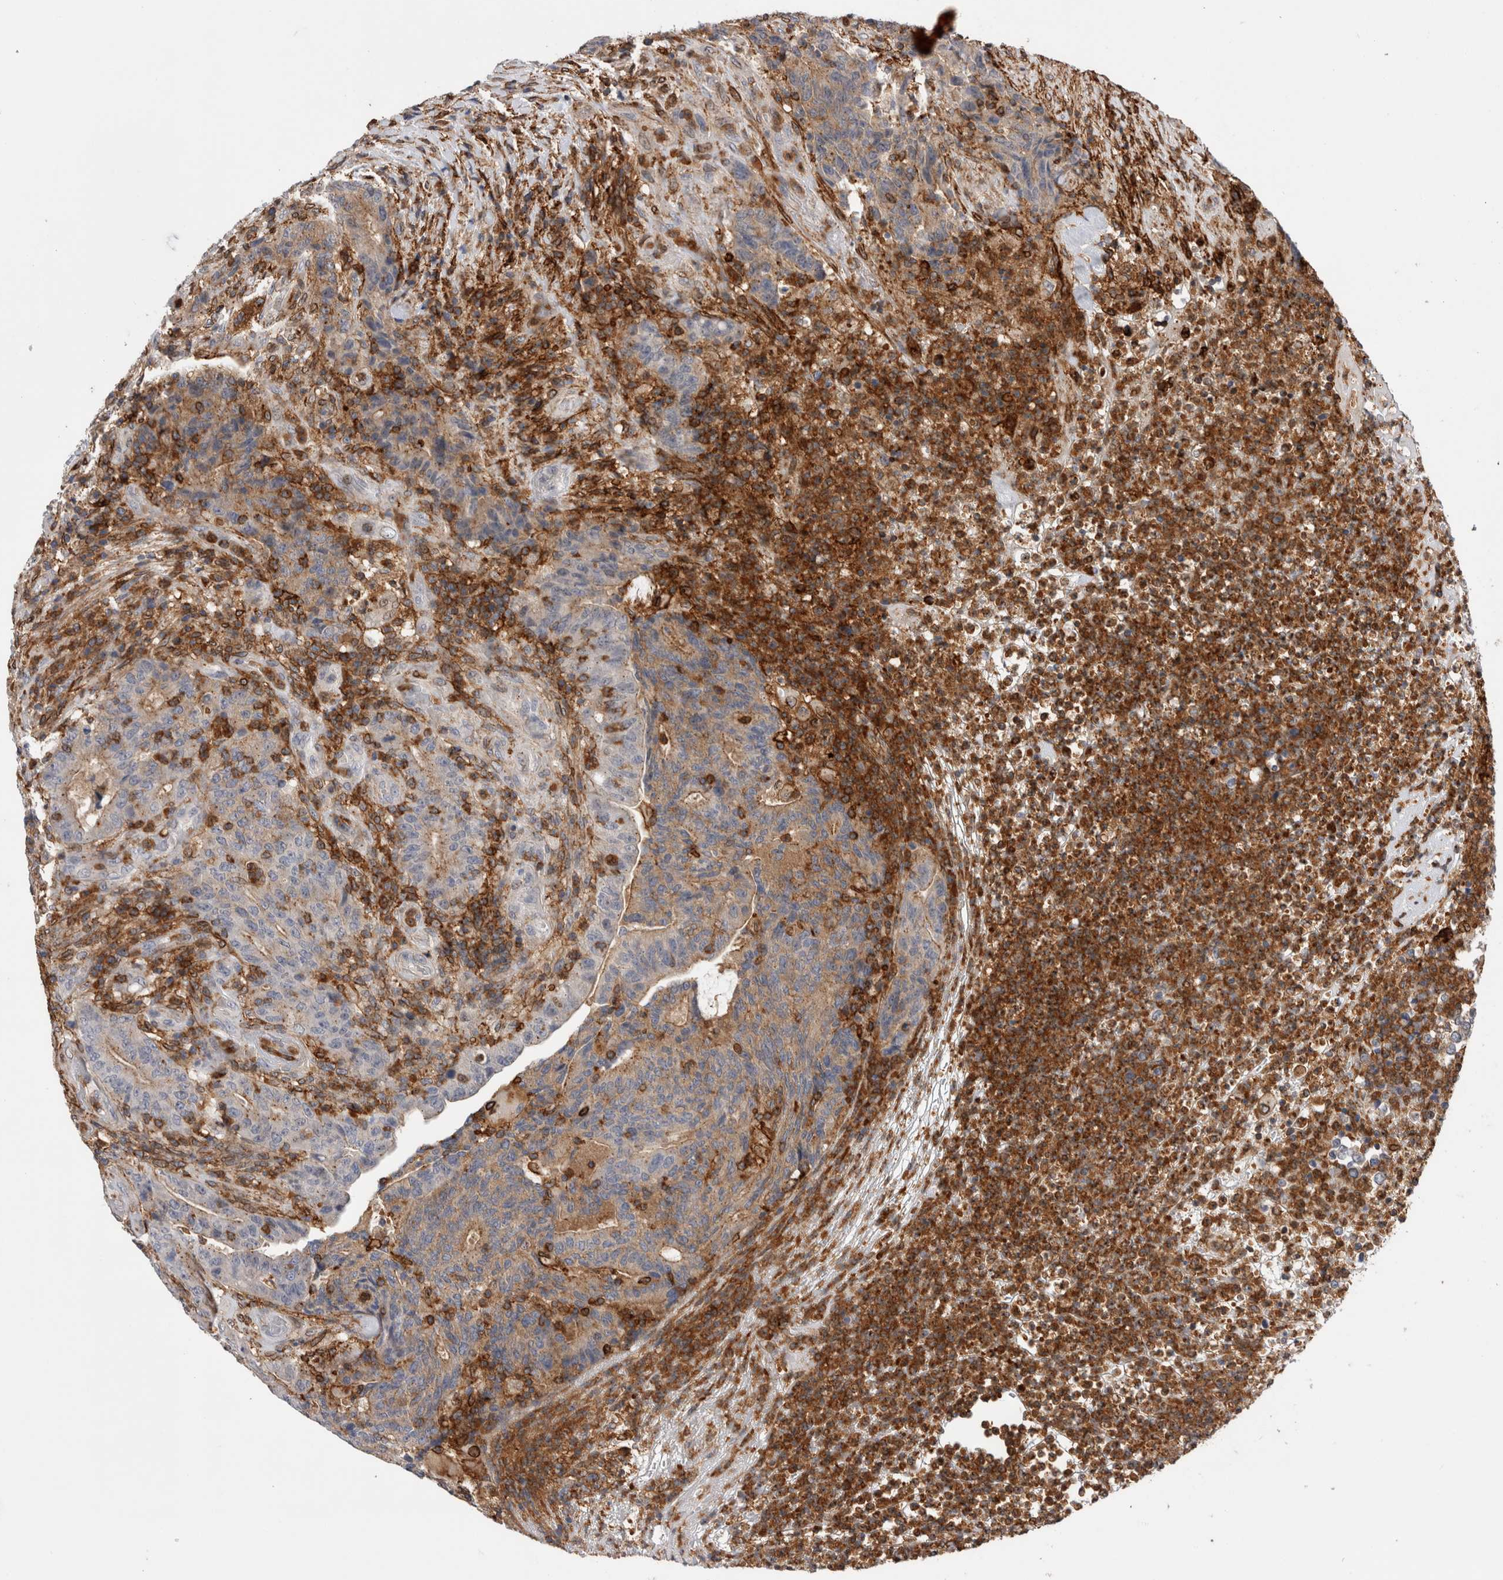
{"staining": {"intensity": "weak", "quantity": ">75%", "location": "cytoplasmic/membranous"}, "tissue": "colorectal cancer", "cell_type": "Tumor cells", "image_type": "cancer", "snomed": [{"axis": "morphology", "description": "Normal tissue, NOS"}, {"axis": "morphology", "description": "Adenocarcinoma, NOS"}, {"axis": "topography", "description": "Colon"}], "caption": "Tumor cells show weak cytoplasmic/membranous positivity in about >75% of cells in colorectal cancer.", "gene": "CCDC88B", "patient": {"sex": "female", "age": 75}}